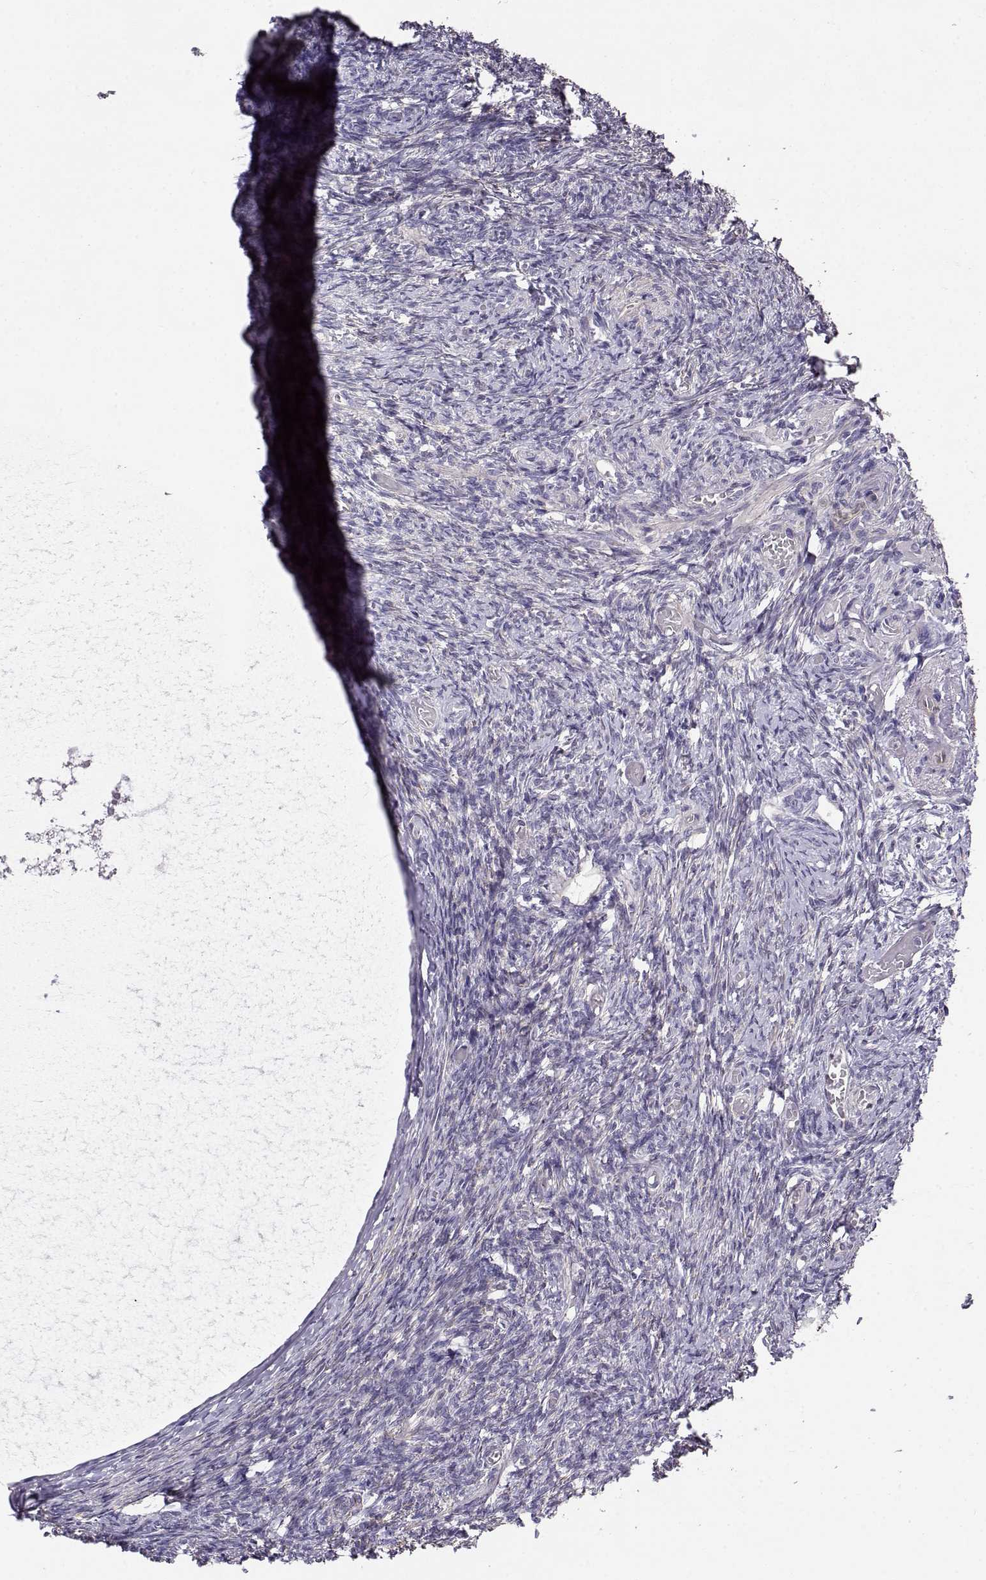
{"staining": {"intensity": "negative", "quantity": "none", "location": "none"}, "tissue": "ovary", "cell_type": "Ovarian stroma cells", "image_type": "normal", "snomed": [{"axis": "morphology", "description": "Normal tissue, NOS"}, {"axis": "topography", "description": "Ovary"}], "caption": "A high-resolution image shows IHC staining of unremarkable ovary, which shows no significant positivity in ovarian stroma cells.", "gene": "ENDOU", "patient": {"sex": "female", "age": 72}}